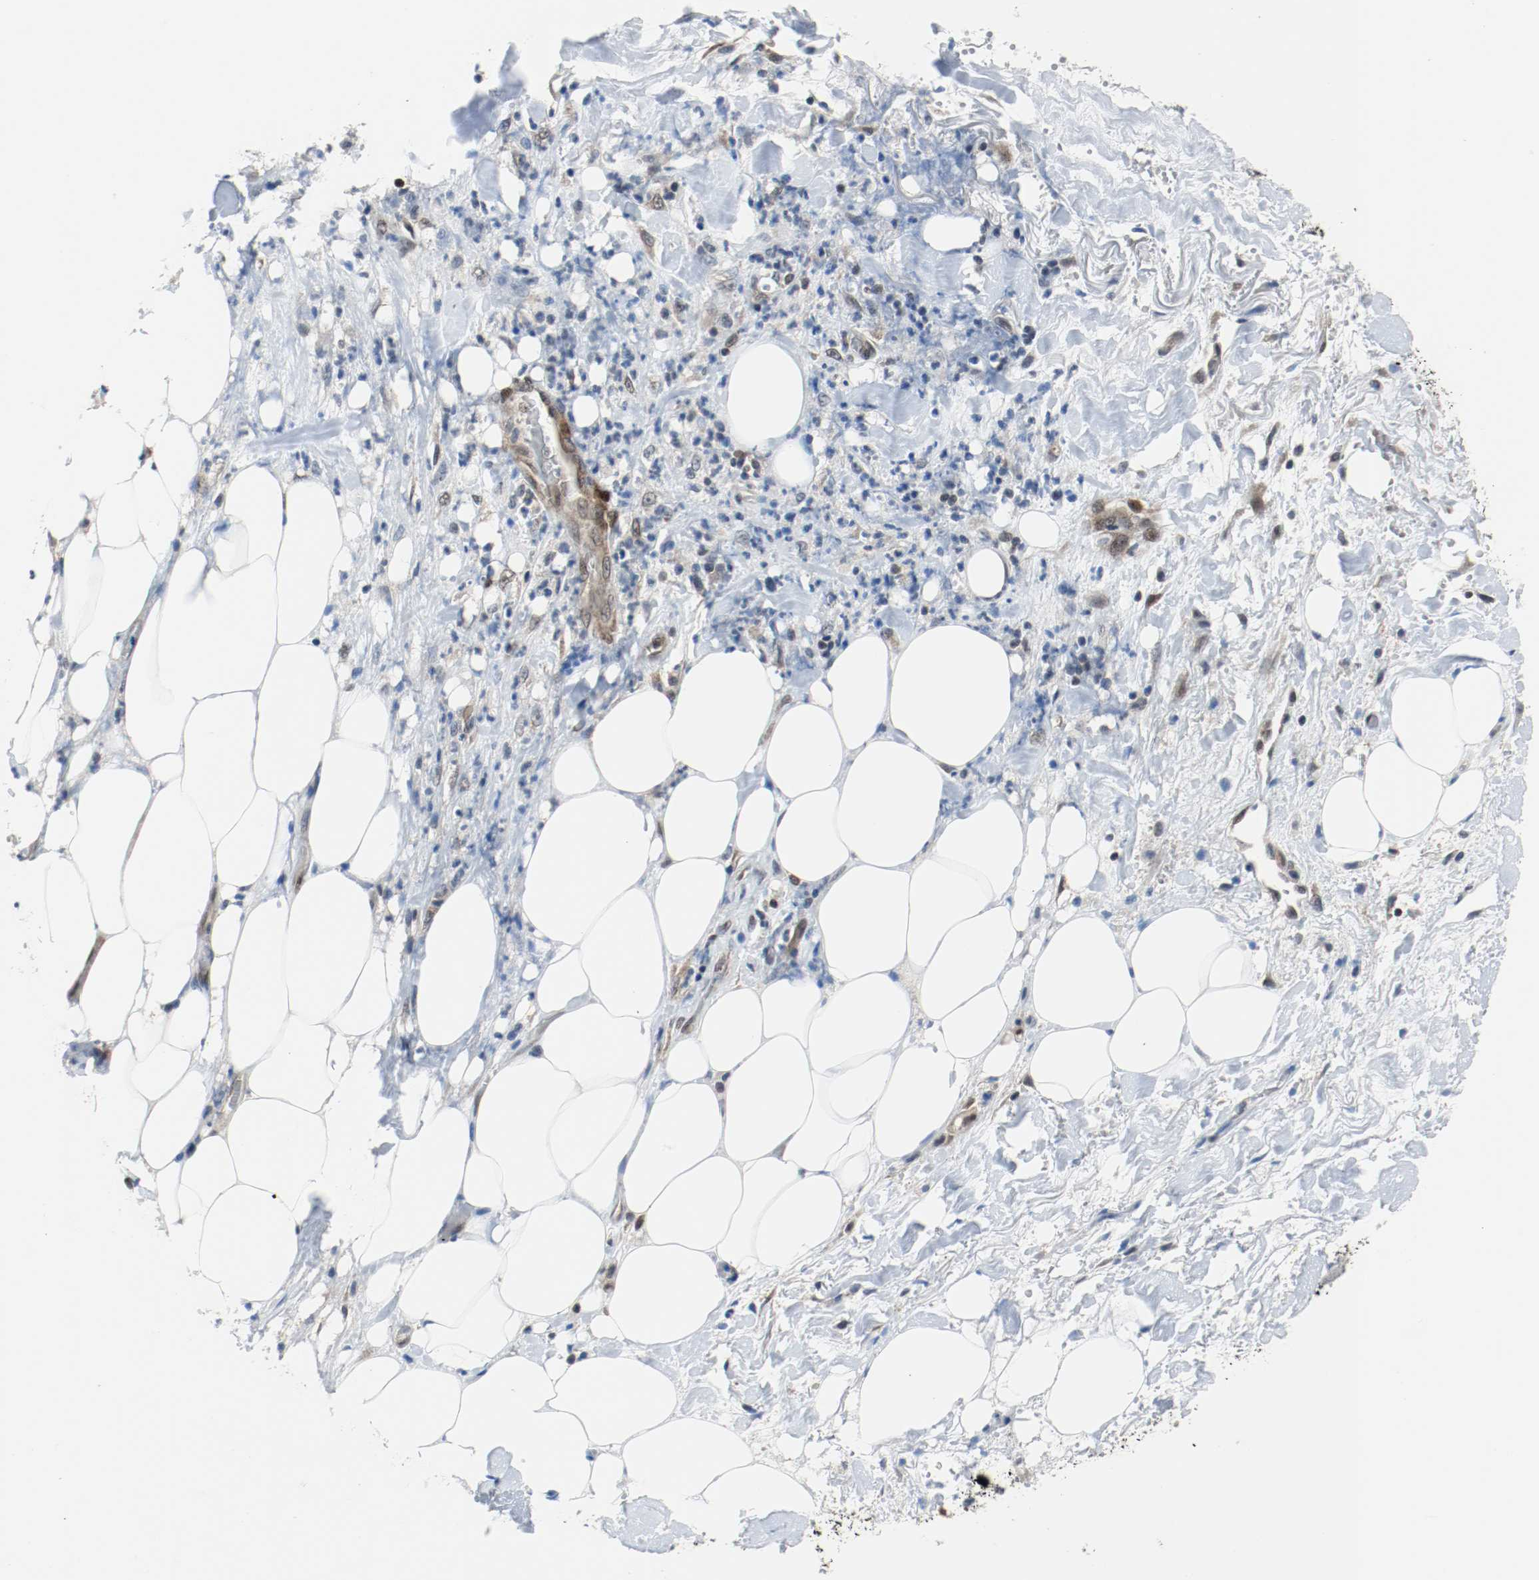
{"staining": {"intensity": "weak", "quantity": ">75%", "location": "cytoplasmic/membranous,nuclear"}, "tissue": "pancreatic cancer", "cell_type": "Tumor cells", "image_type": "cancer", "snomed": [{"axis": "morphology", "description": "Adenocarcinoma, NOS"}, {"axis": "topography", "description": "Pancreas"}], "caption": "Immunohistochemical staining of human pancreatic cancer (adenocarcinoma) reveals low levels of weak cytoplasmic/membranous and nuclear expression in approximately >75% of tumor cells.", "gene": "PPME1", "patient": {"sex": "male", "age": 70}}